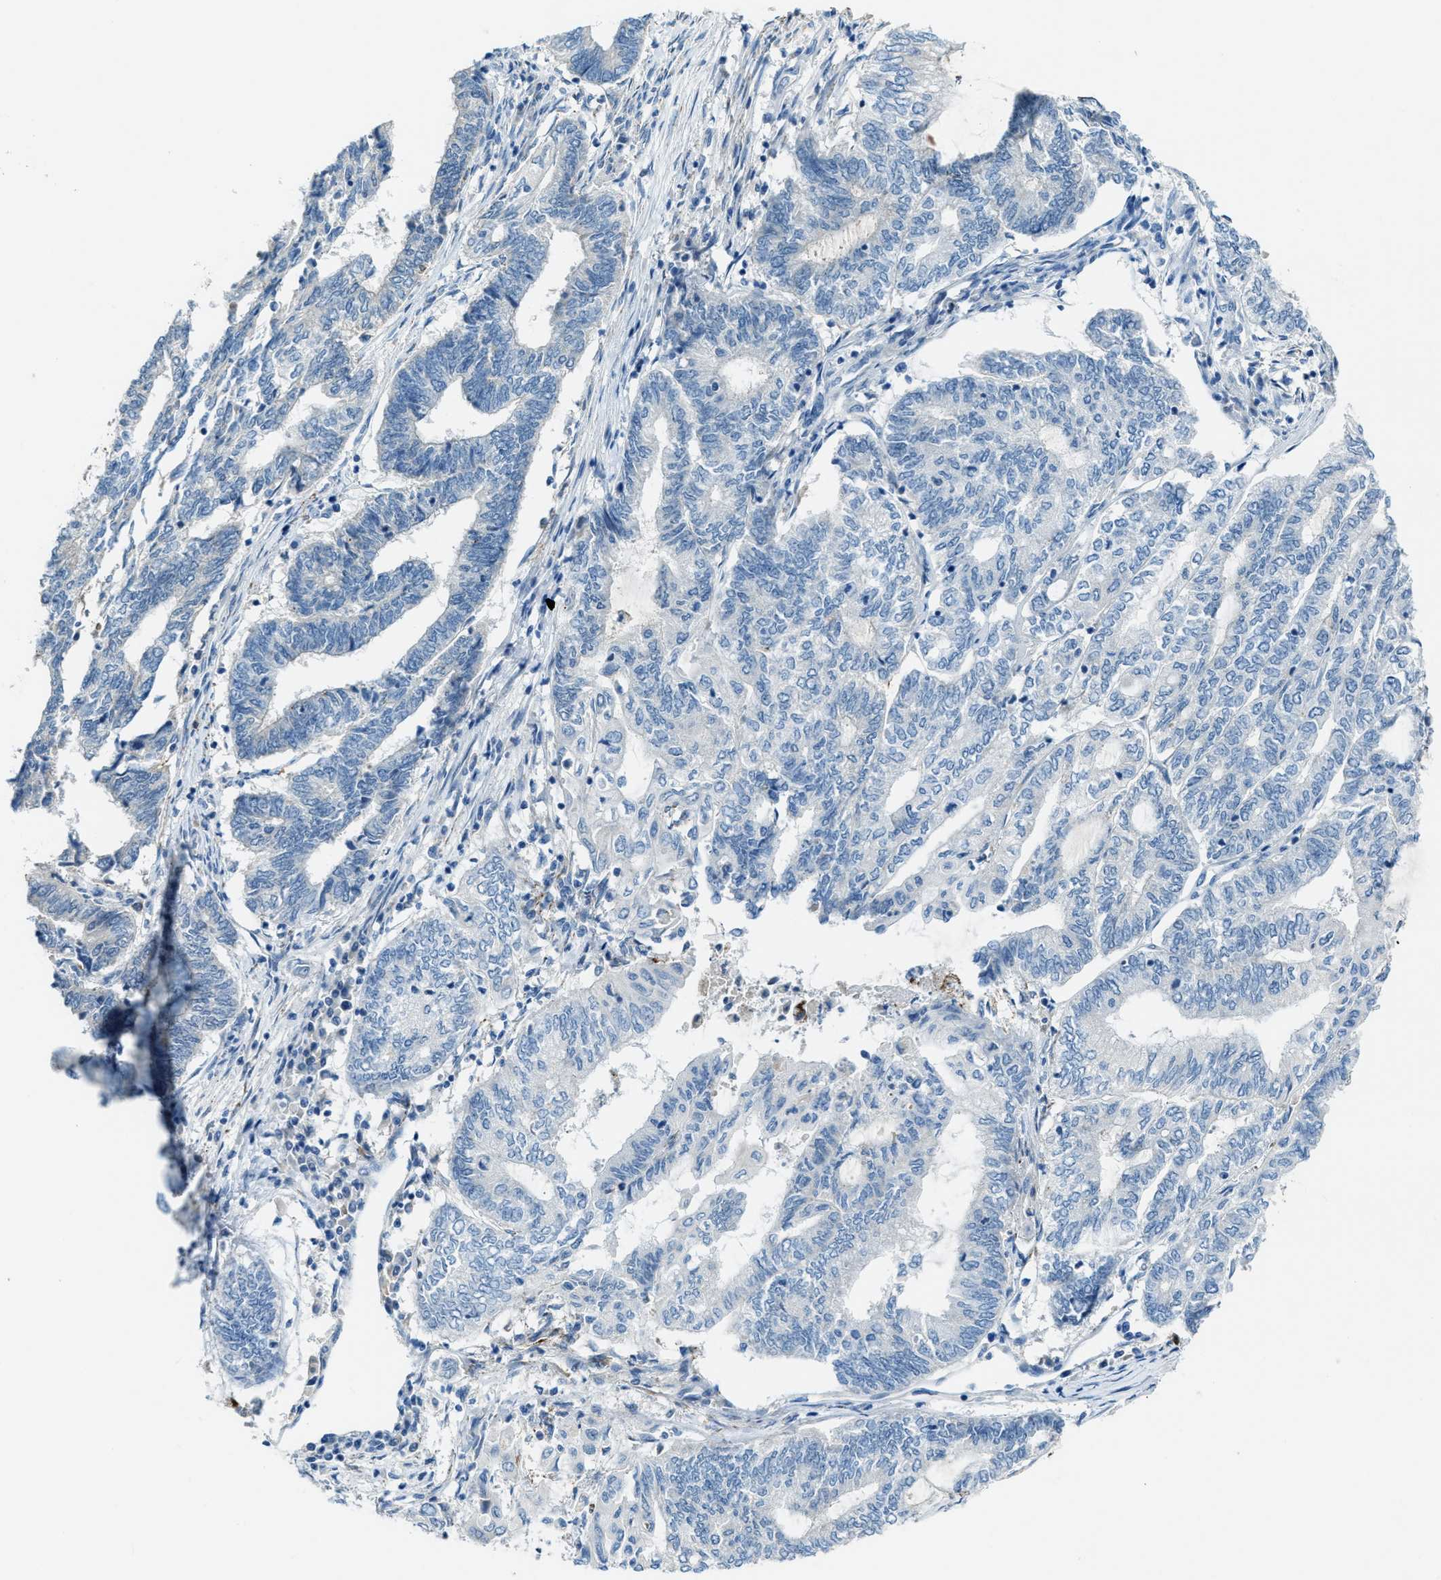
{"staining": {"intensity": "negative", "quantity": "none", "location": "none"}, "tissue": "endometrial cancer", "cell_type": "Tumor cells", "image_type": "cancer", "snomed": [{"axis": "morphology", "description": "Adenocarcinoma, NOS"}, {"axis": "topography", "description": "Uterus"}, {"axis": "topography", "description": "Endometrium"}], "caption": "There is no significant staining in tumor cells of endometrial adenocarcinoma.", "gene": "CDON", "patient": {"sex": "female", "age": 70}}